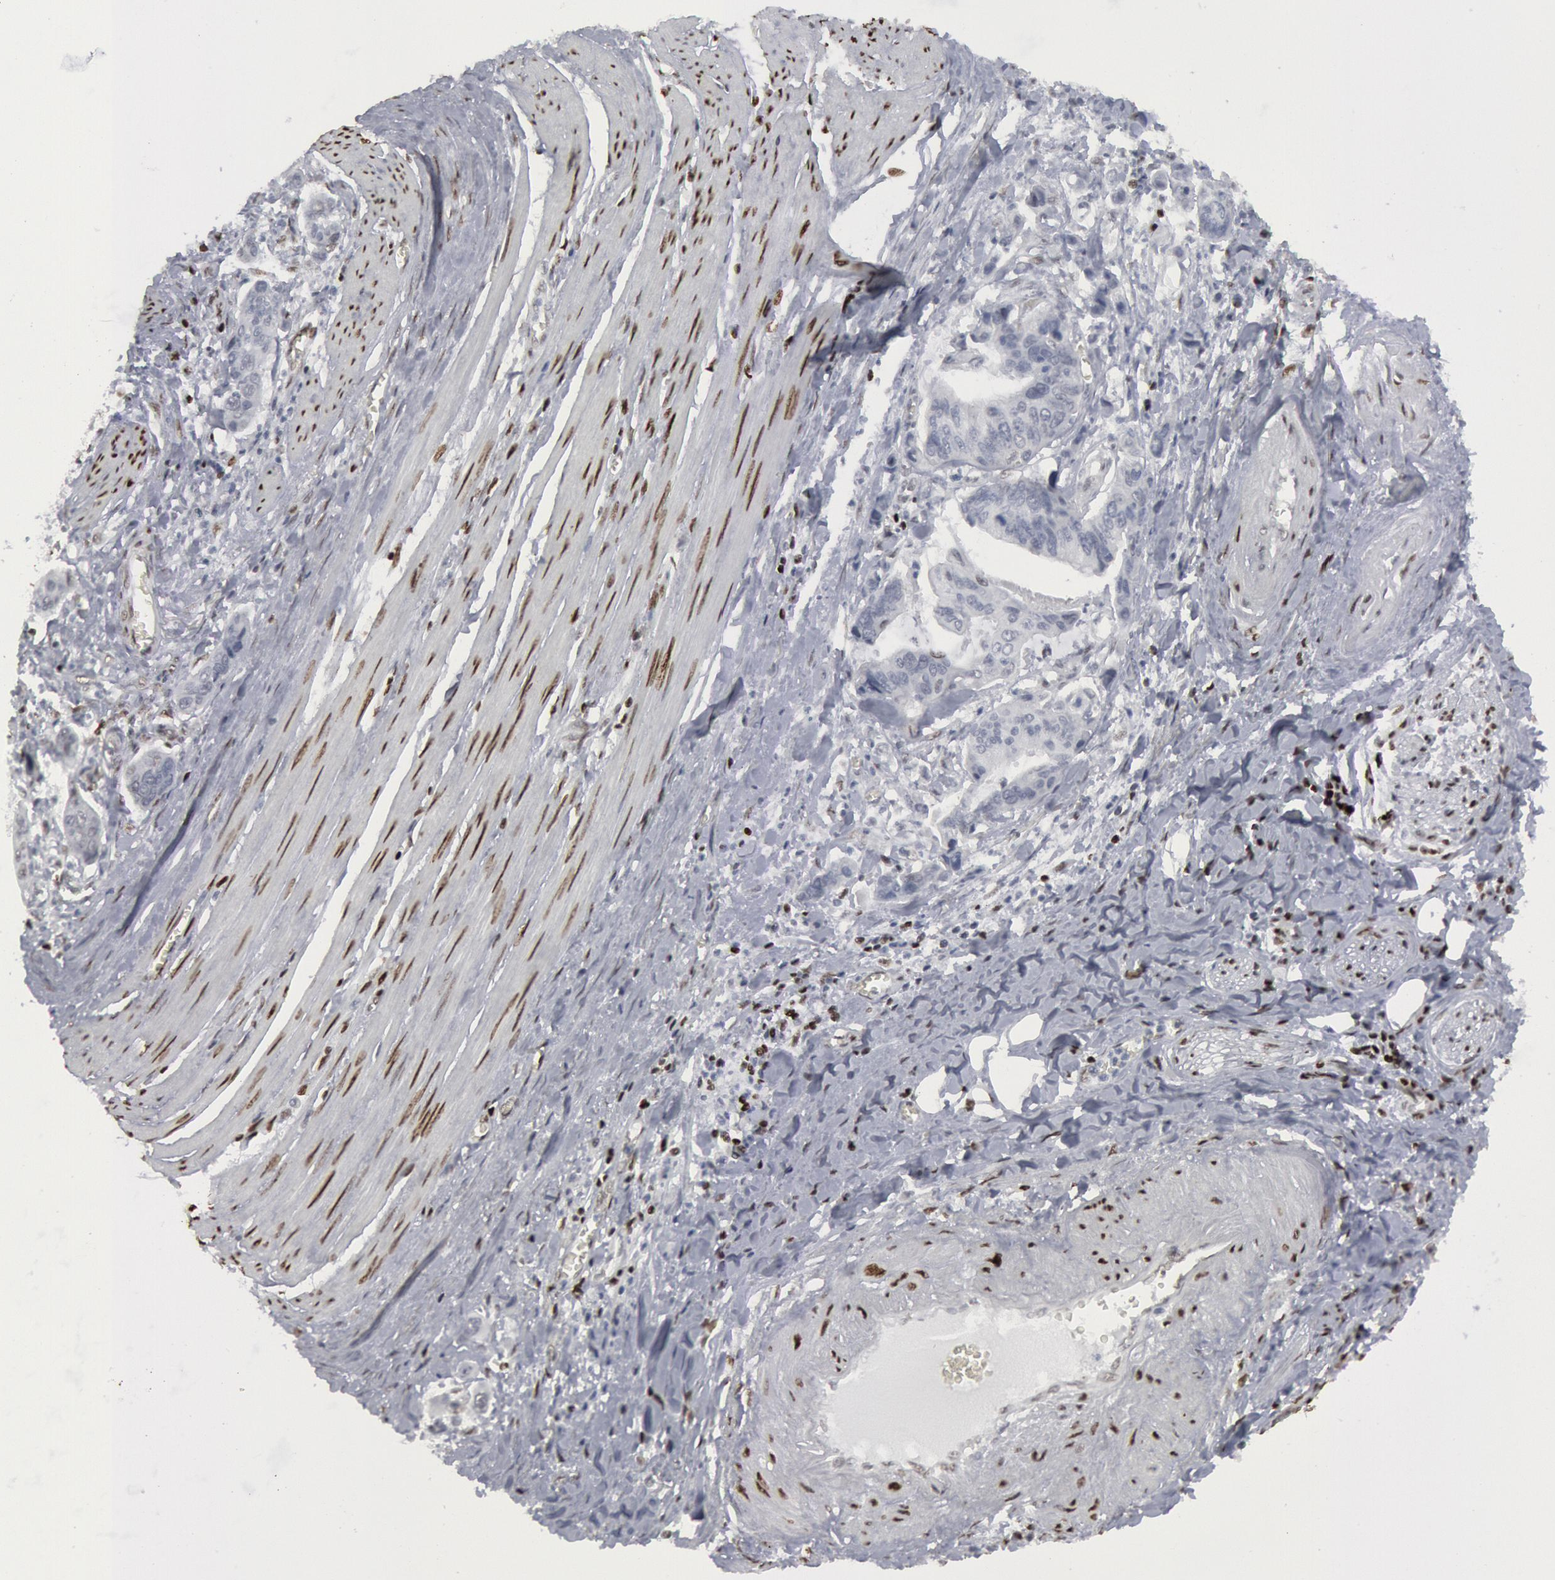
{"staining": {"intensity": "negative", "quantity": "none", "location": "none"}, "tissue": "stomach cancer", "cell_type": "Tumor cells", "image_type": "cancer", "snomed": [{"axis": "morphology", "description": "Adenocarcinoma, NOS"}, {"axis": "topography", "description": "Stomach, upper"}], "caption": "Stomach cancer (adenocarcinoma) was stained to show a protein in brown. There is no significant staining in tumor cells.", "gene": "MECP2", "patient": {"sex": "male", "age": 80}}